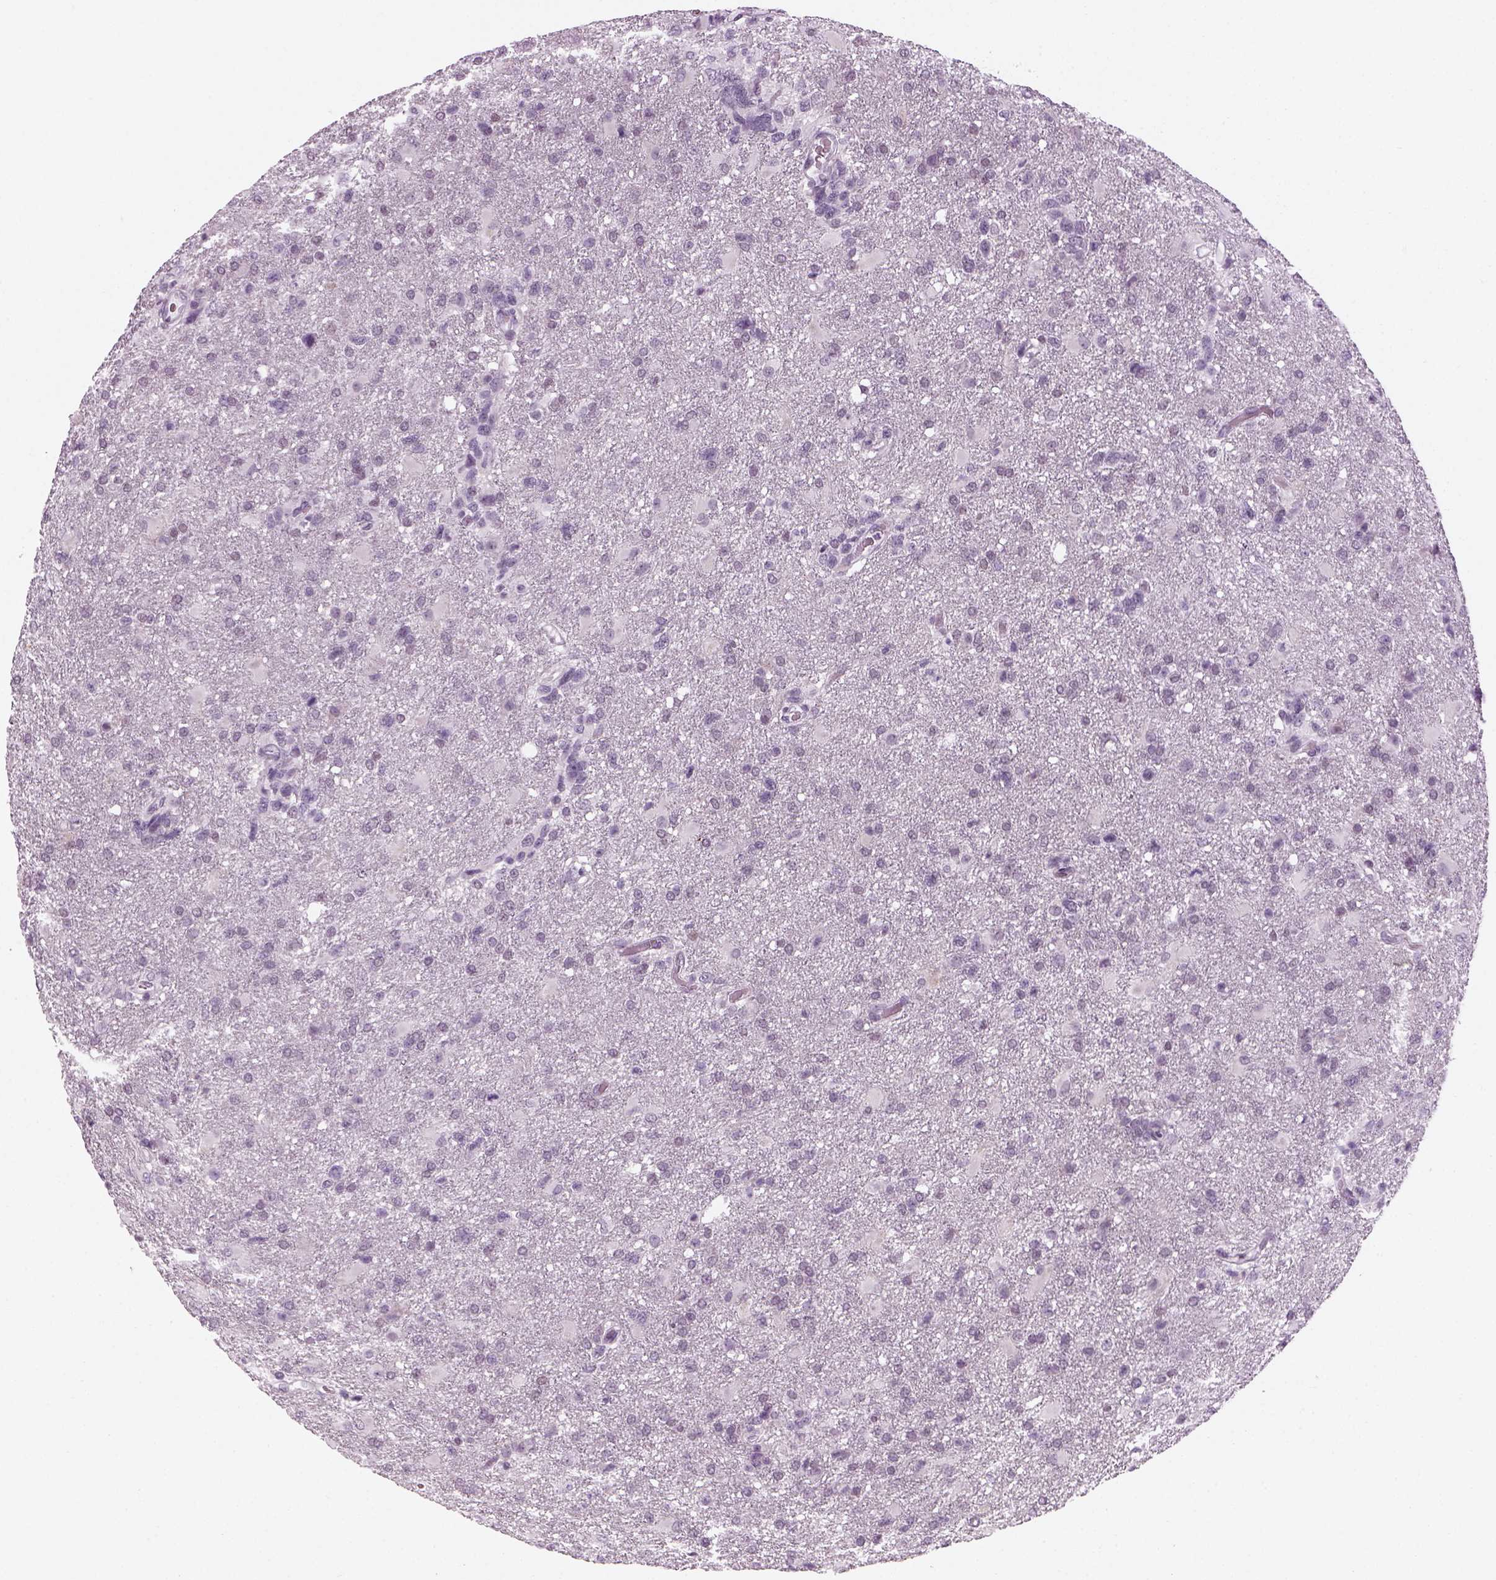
{"staining": {"intensity": "negative", "quantity": "none", "location": "none"}, "tissue": "glioma", "cell_type": "Tumor cells", "image_type": "cancer", "snomed": [{"axis": "morphology", "description": "Glioma, malignant, High grade"}, {"axis": "topography", "description": "Brain"}], "caption": "This photomicrograph is of high-grade glioma (malignant) stained with immunohistochemistry to label a protein in brown with the nuclei are counter-stained blue. There is no positivity in tumor cells.", "gene": "KCNG2", "patient": {"sex": "male", "age": 68}}